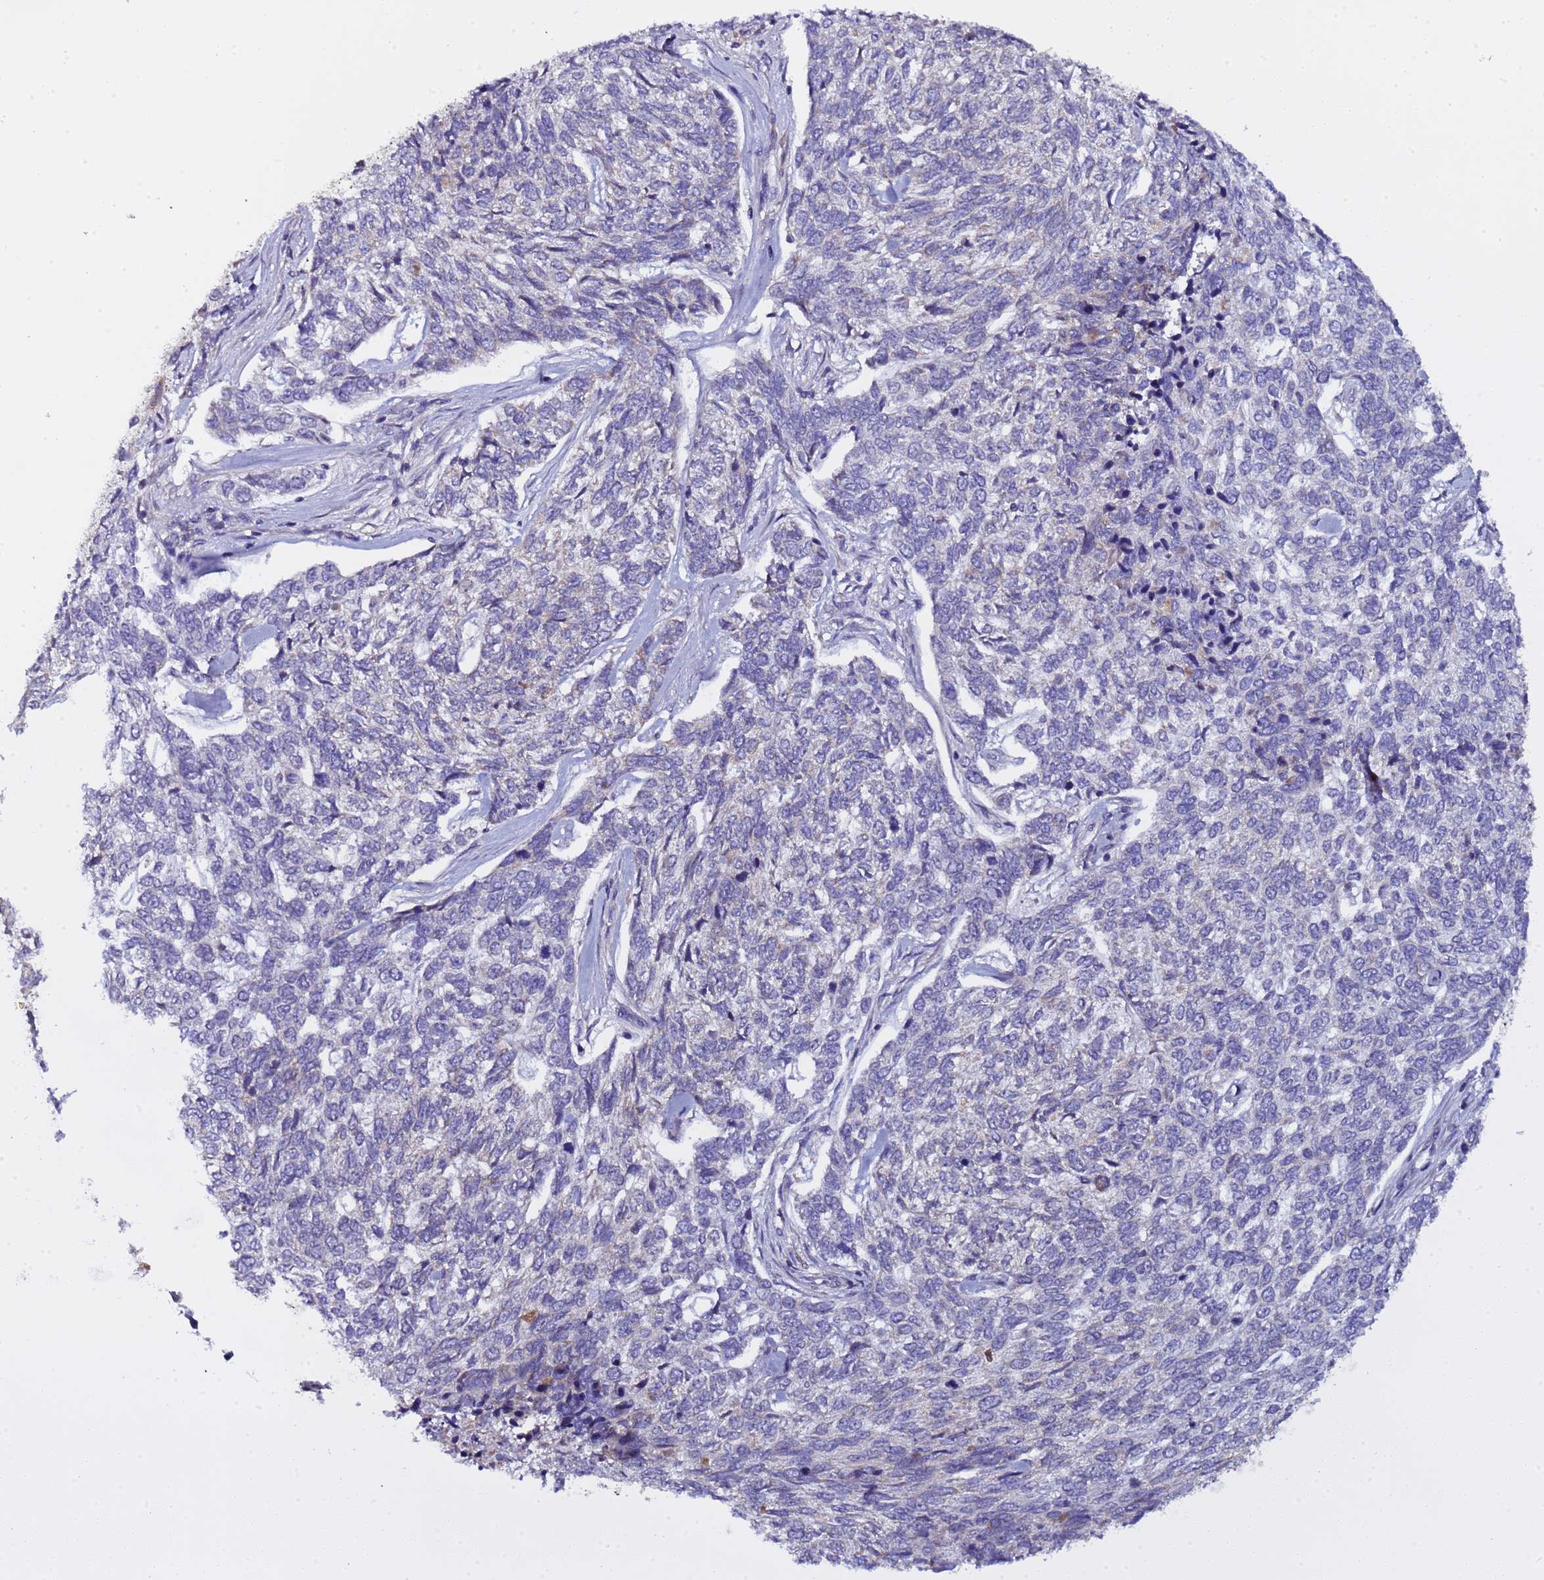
{"staining": {"intensity": "negative", "quantity": "none", "location": "none"}, "tissue": "skin cancer", "cell_type": "Tumor cells", "image_type": "cancer", "snomed": [{"axis": "morphology", "description": "Basal cell carcinoma"}, {"axis": "topography", "description": "Skin"}], "caption": "IHC image of neoplastic tissue: human skin cancer stained with DAB exhibits no significant protein positivity in tumor cells.", "gene": "ELMOD2", "patient": {"sex": "female", "age": 65}}